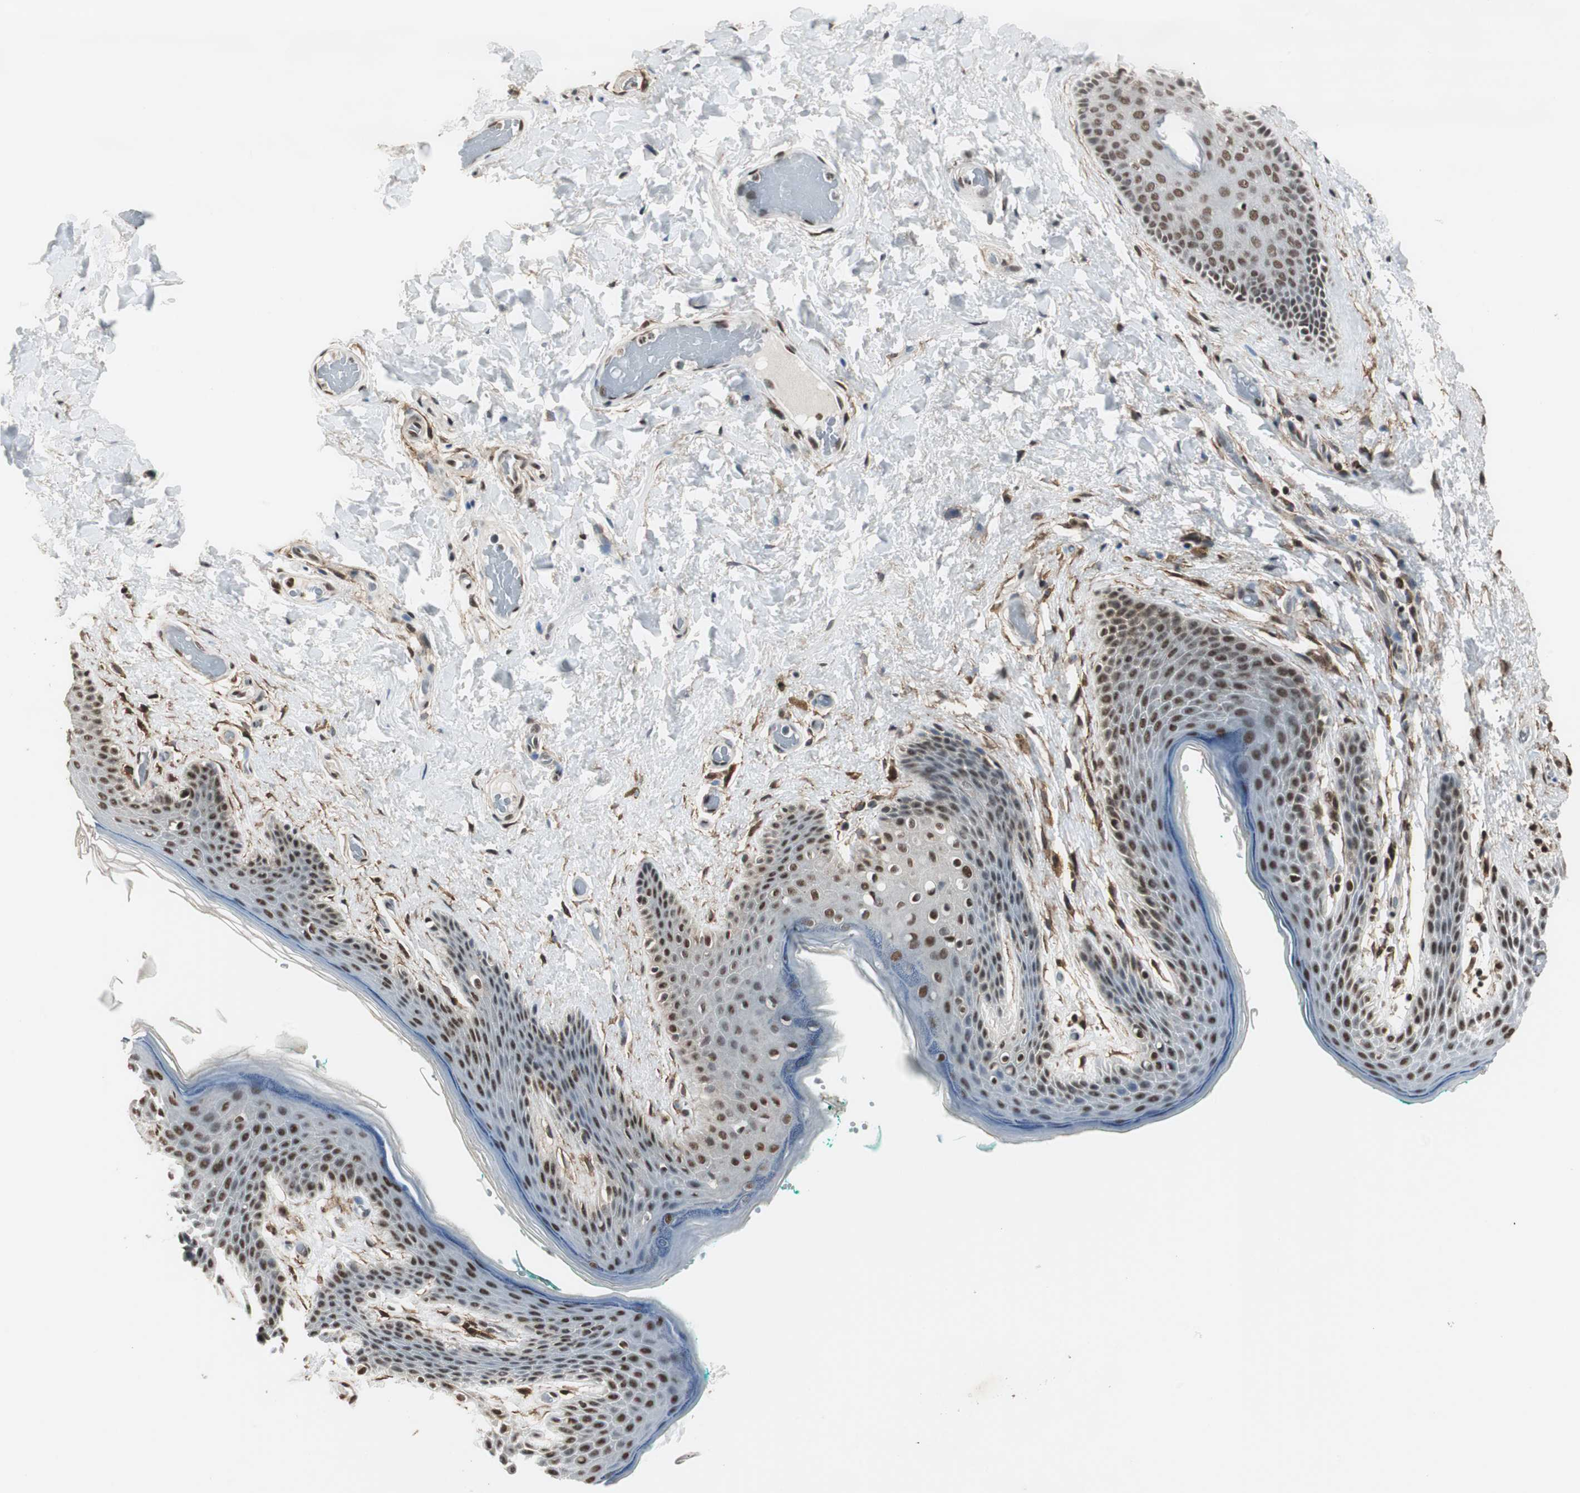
{"staining": {"intensity": "strong", "quantity": ">75%", "location": "nuclear"}, "tissue": "skin", "cell_type": "Epidermal cells", "image_type": "normal", "snomed": [{"axis": "morphology", "description": "Normal tissue, NOS"}, {"axis": "topography", "description": "Anal"}], "caption": "Strong nuclear protein staining is present in approximately >75% of epidermal cells in skin. The protein of interest is shown in brown color, while the nuclei are stained blue.", "gene": "MKX", "patient": {"sex": "male", "age": 74}}